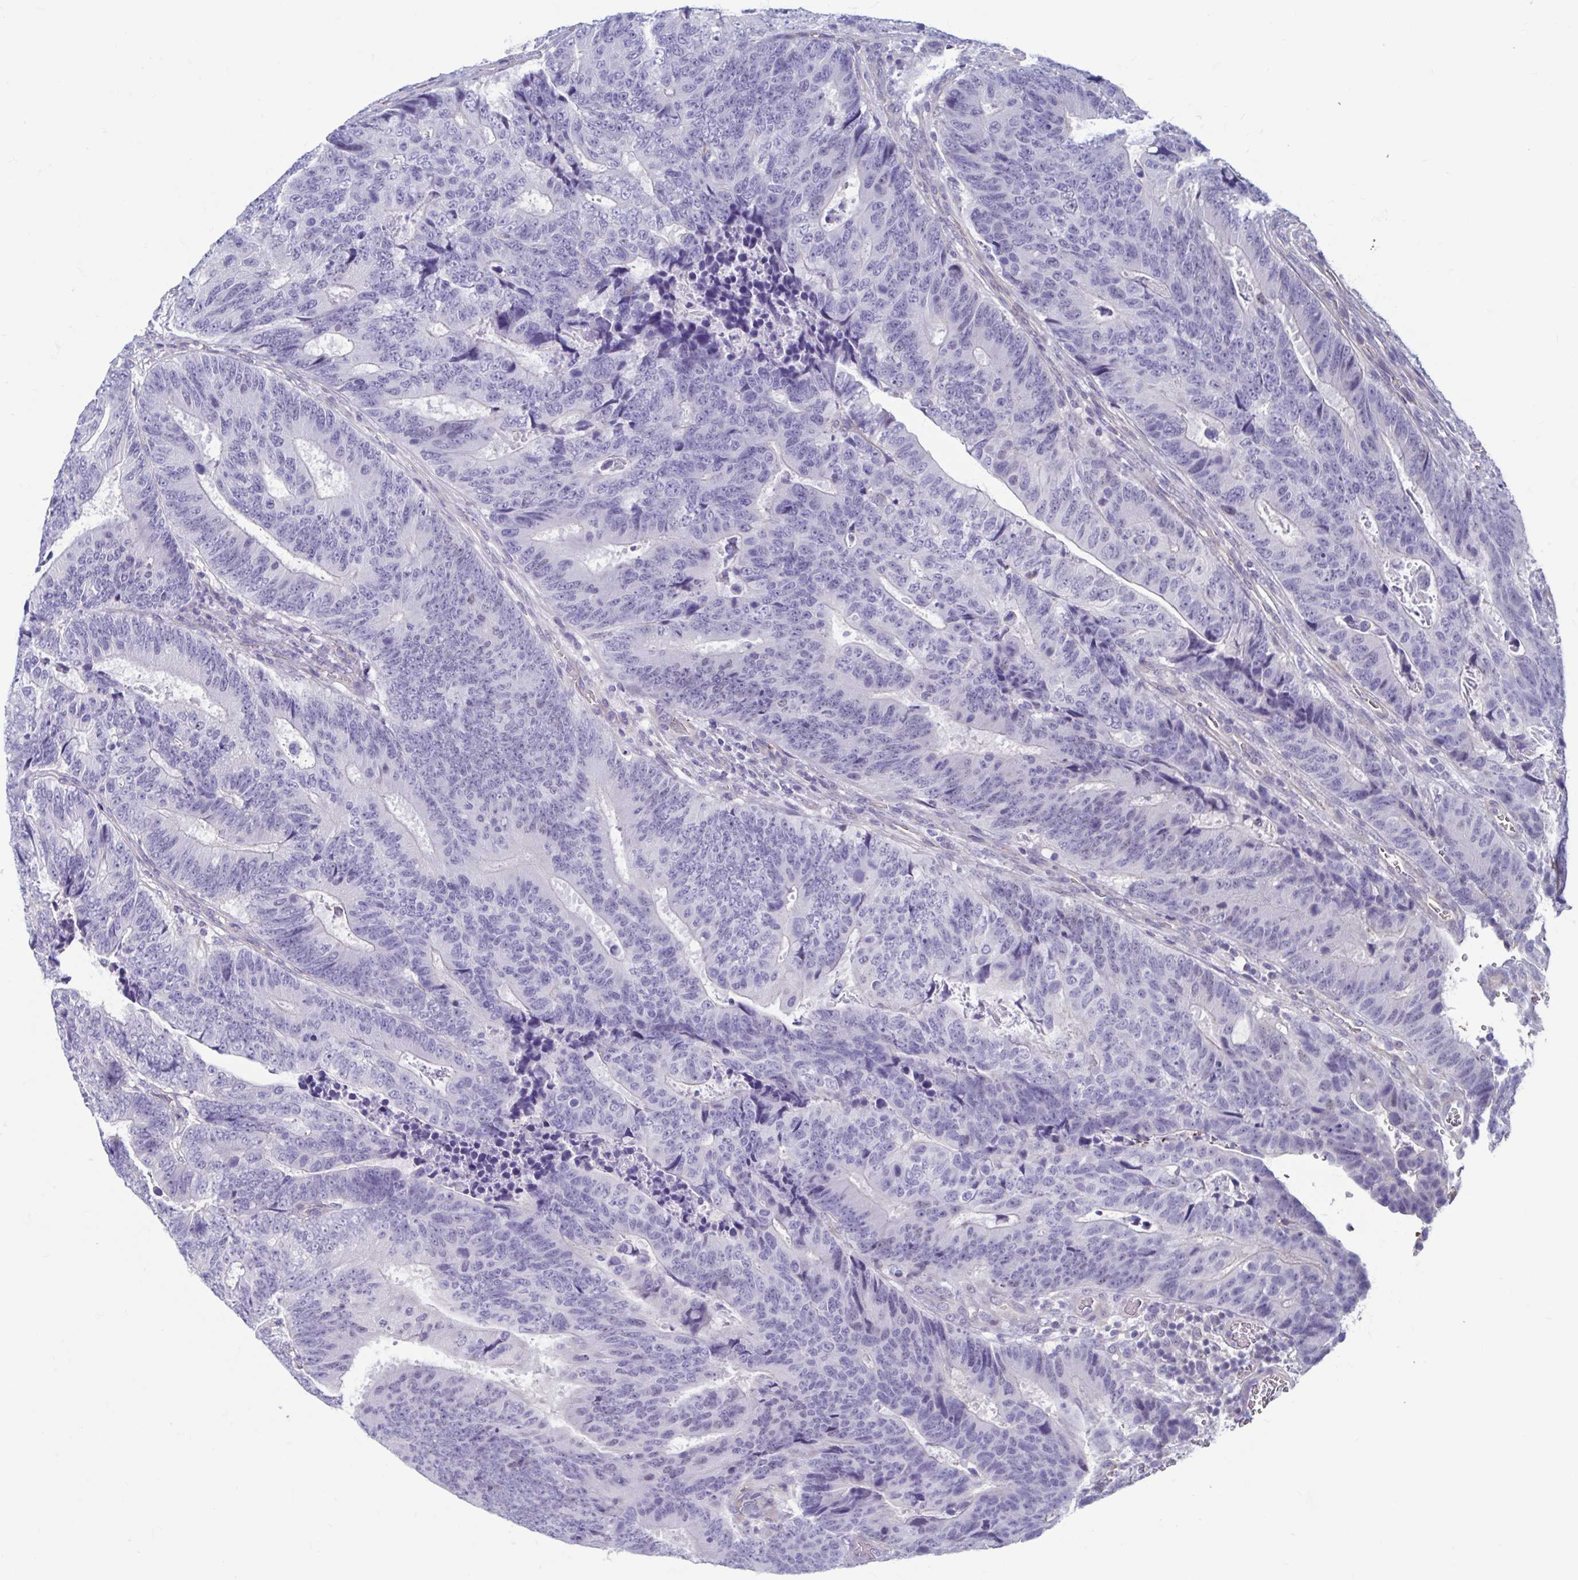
{"staining": {"intensity": "negative", "quantity": "none", "location": "none"}, "tissue": "colorectal cancer", "cell_type": "Tumor cells", "image_type": "cancer", "snomed": [{"axis": "morphology", "description": "Adenocarcinoma, NOS"}, {"axis": "topography", "description": "Colon"}], "caption": "There is no significant positivity in tumor cells of adenocarcinoma (colorectal).", "gene": "MORC4", "patient": {"sex": "female", "age": 48}}